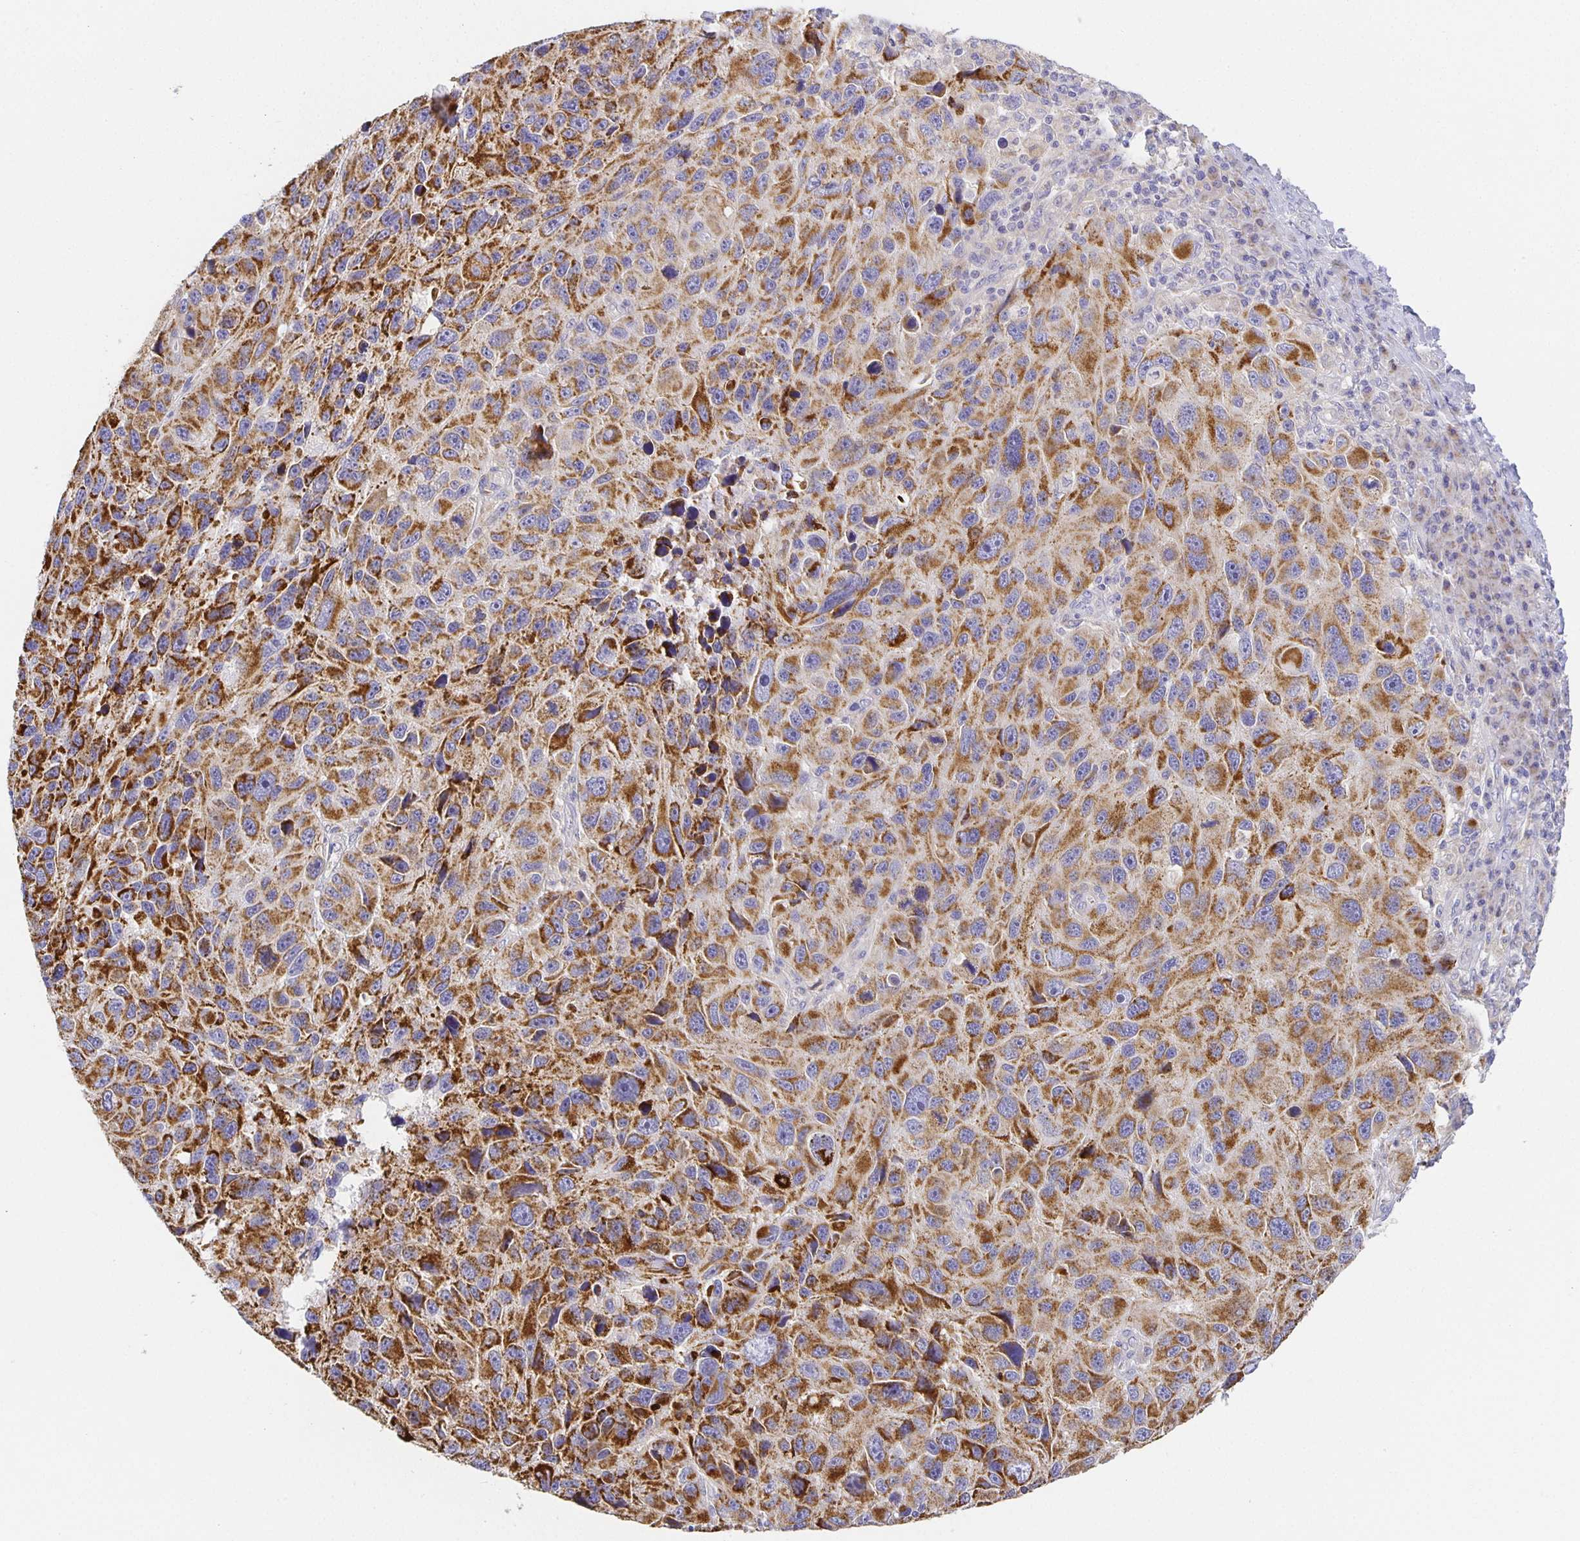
{"staining": {"intensity": "moderate", "quantity": ">75%", "location": "cytoplasmic/membranous"}, "tissue": "melanoma", "cell_type": "Tumor cells", "image_type": "cancer", "snomed": [{"axis": "morphology", "description": "Malignant melanoma, NOS"}, {"axis": "topography", "description": "Skin"}], "caption": "Melanoma was stained to show a protein in brown. There is medium levels of moderate cytoplasmic/membranous staining in about >75% of tumor cells. The protein is stained brown, and the nuclei are stained in blue (DAB IHC with brightfield microscopy, high magnification).", "gene": "FLRT3", "patient": {"sex": "male", "age": 53}}